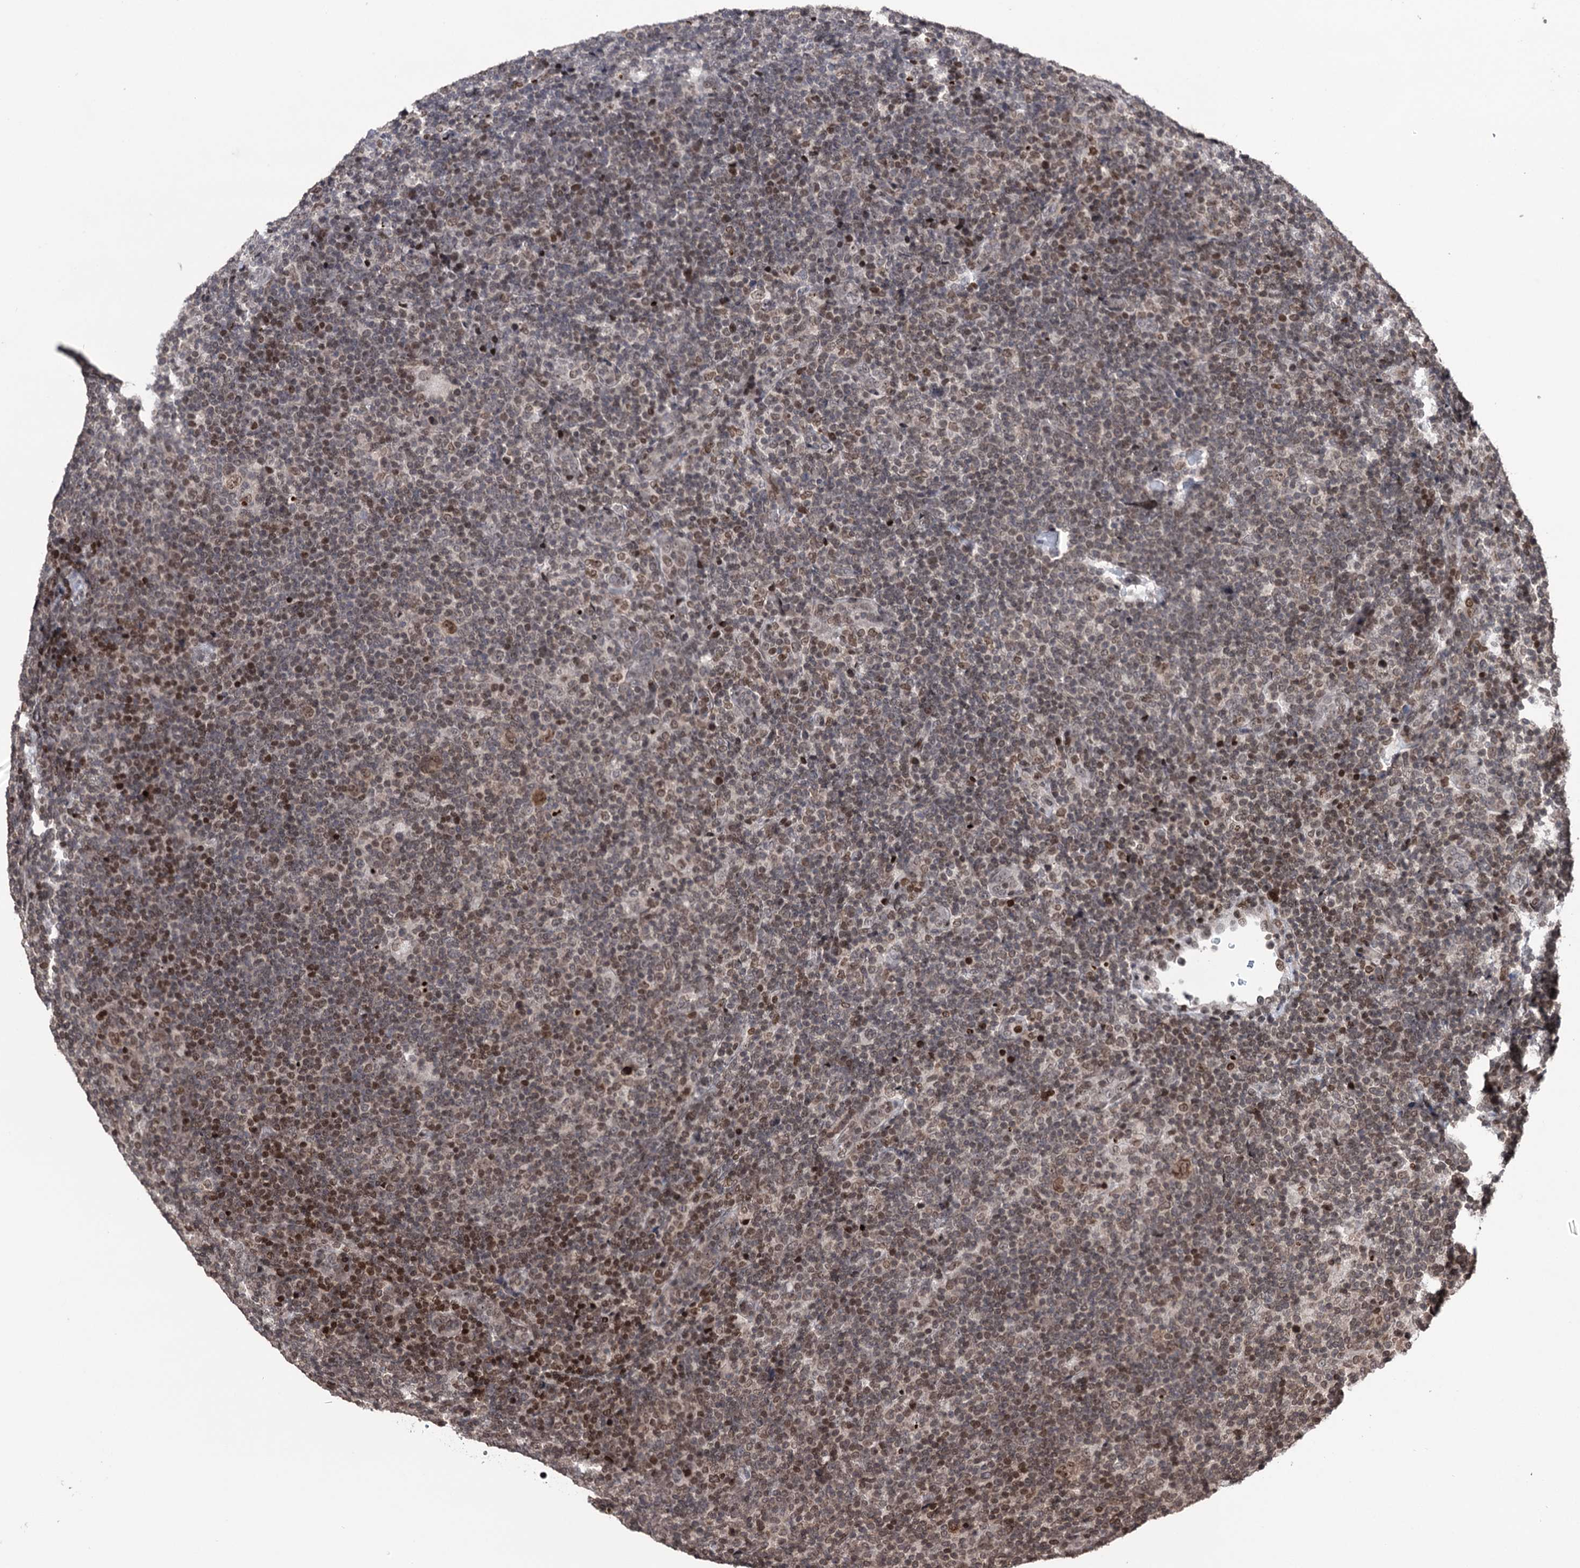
{"staining": {"intensity": "moderate", "quantity": ">75%", "location": "nuclear"}, "tissue": "lymphoma", "cell_type": "Tumor cells", "image_type": "cancer", "snomed": [{"axis": "morphology", "description": "Hodgkin's disease, NOS"}, {"axis": "topography", "description": "Lymph node"}], "caption": "Immunohistochemical staining of Hodgkin's disease shows medium levels of moderate nuclear protein staining in about >75% of tumor cells.", "gene": "CCDC77", "patient": {"sex": "female", "age": 57}}